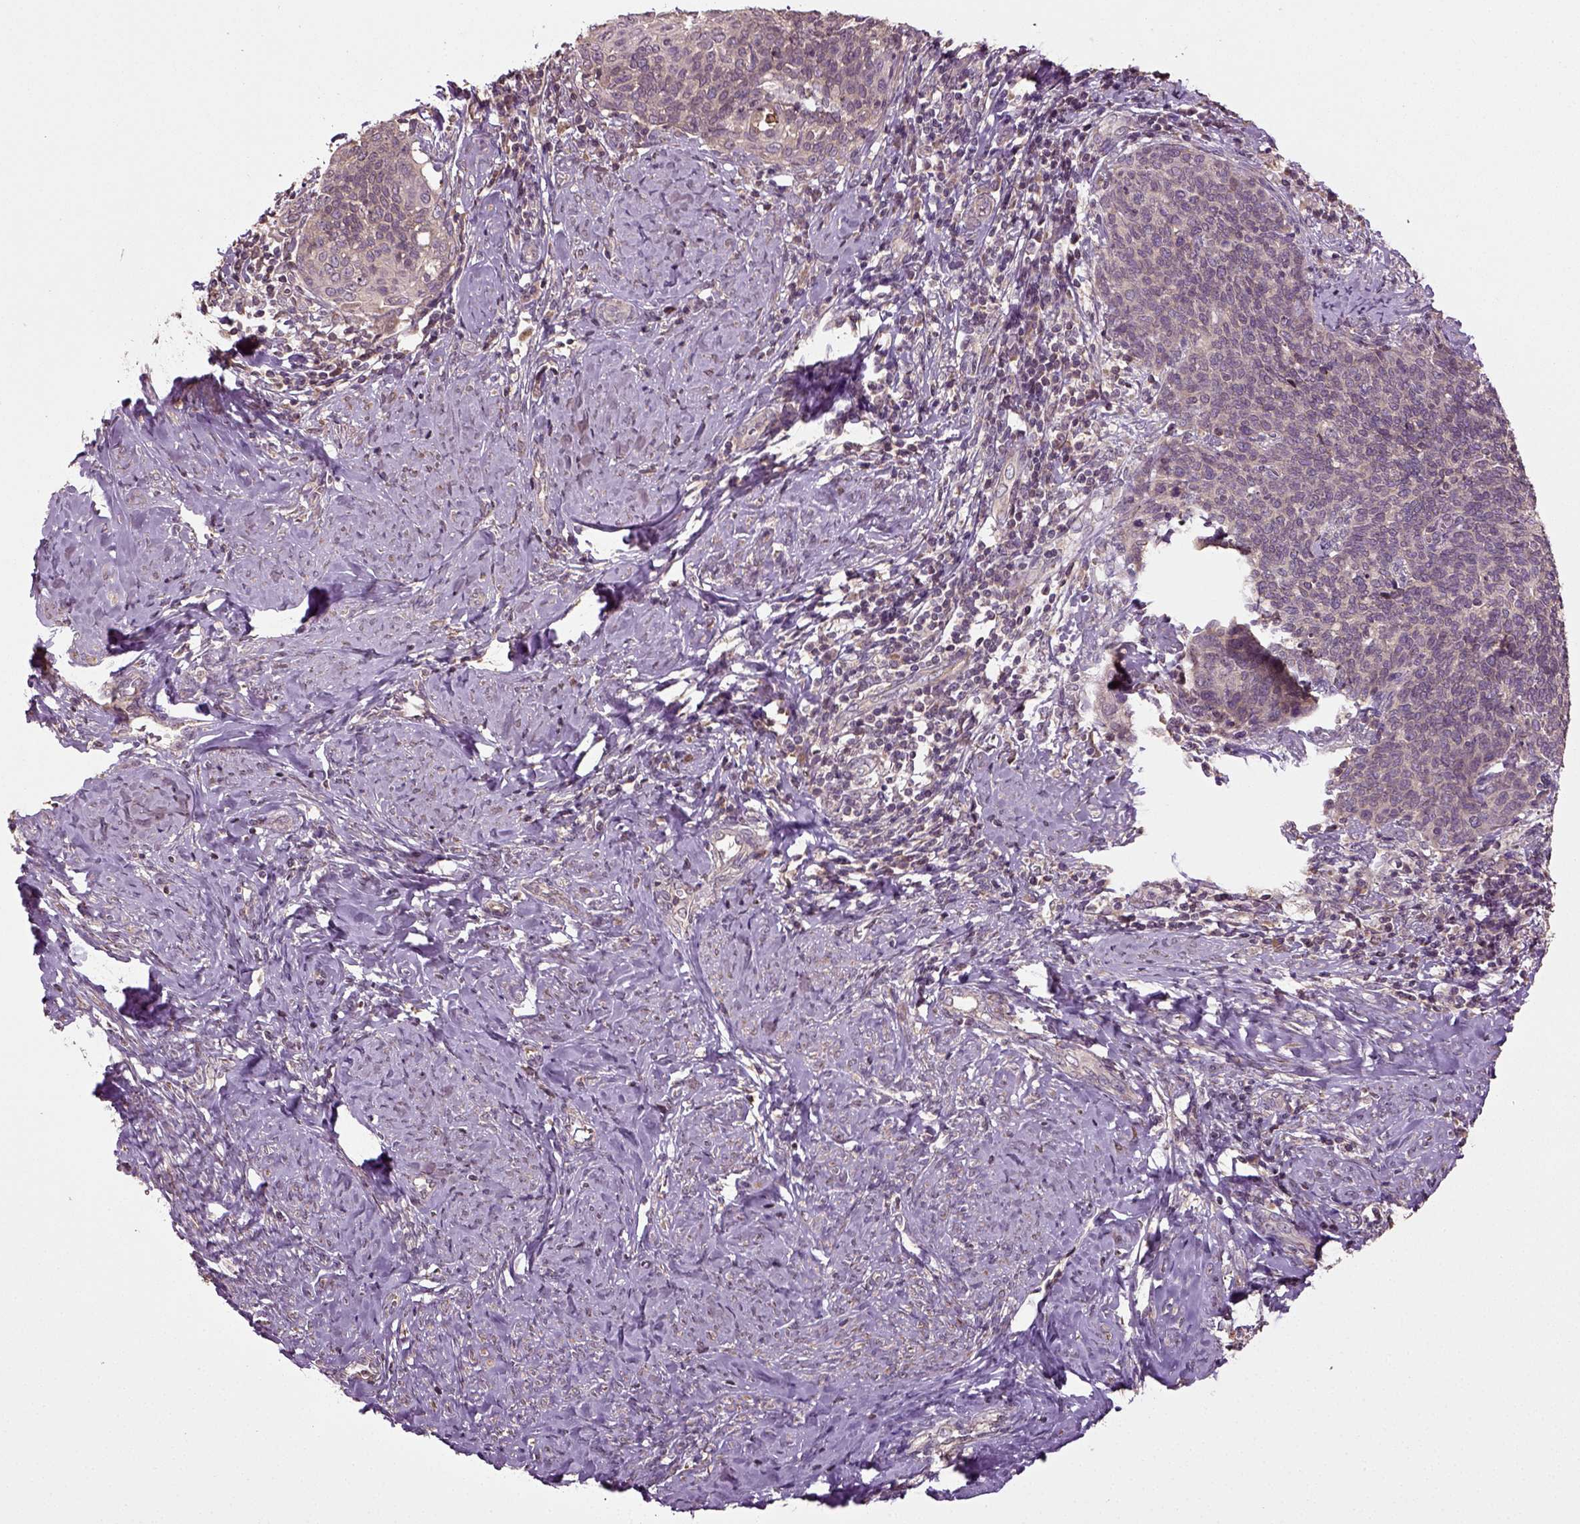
{"staining": {"intensity": "negative", "quantity": "none", "location": "none"}, "tissue": "cervical cancer", "cell_type": "Tumor cells", "image_type": "cancer", "snomed": [{"axis": "morphology", "description": "Normal tissue, NOS"}, {"axis": "morphology", "description": "Squamous cell carcinoma, NOS"}, {"axis": "topography", "description": "Cervix"}], "caption": "Tumor cells show no significant positivity in squamous cell carcinoma (cervical).", "gene": "ERV3-1", "patient": {"sex": "female", "age": 39}}